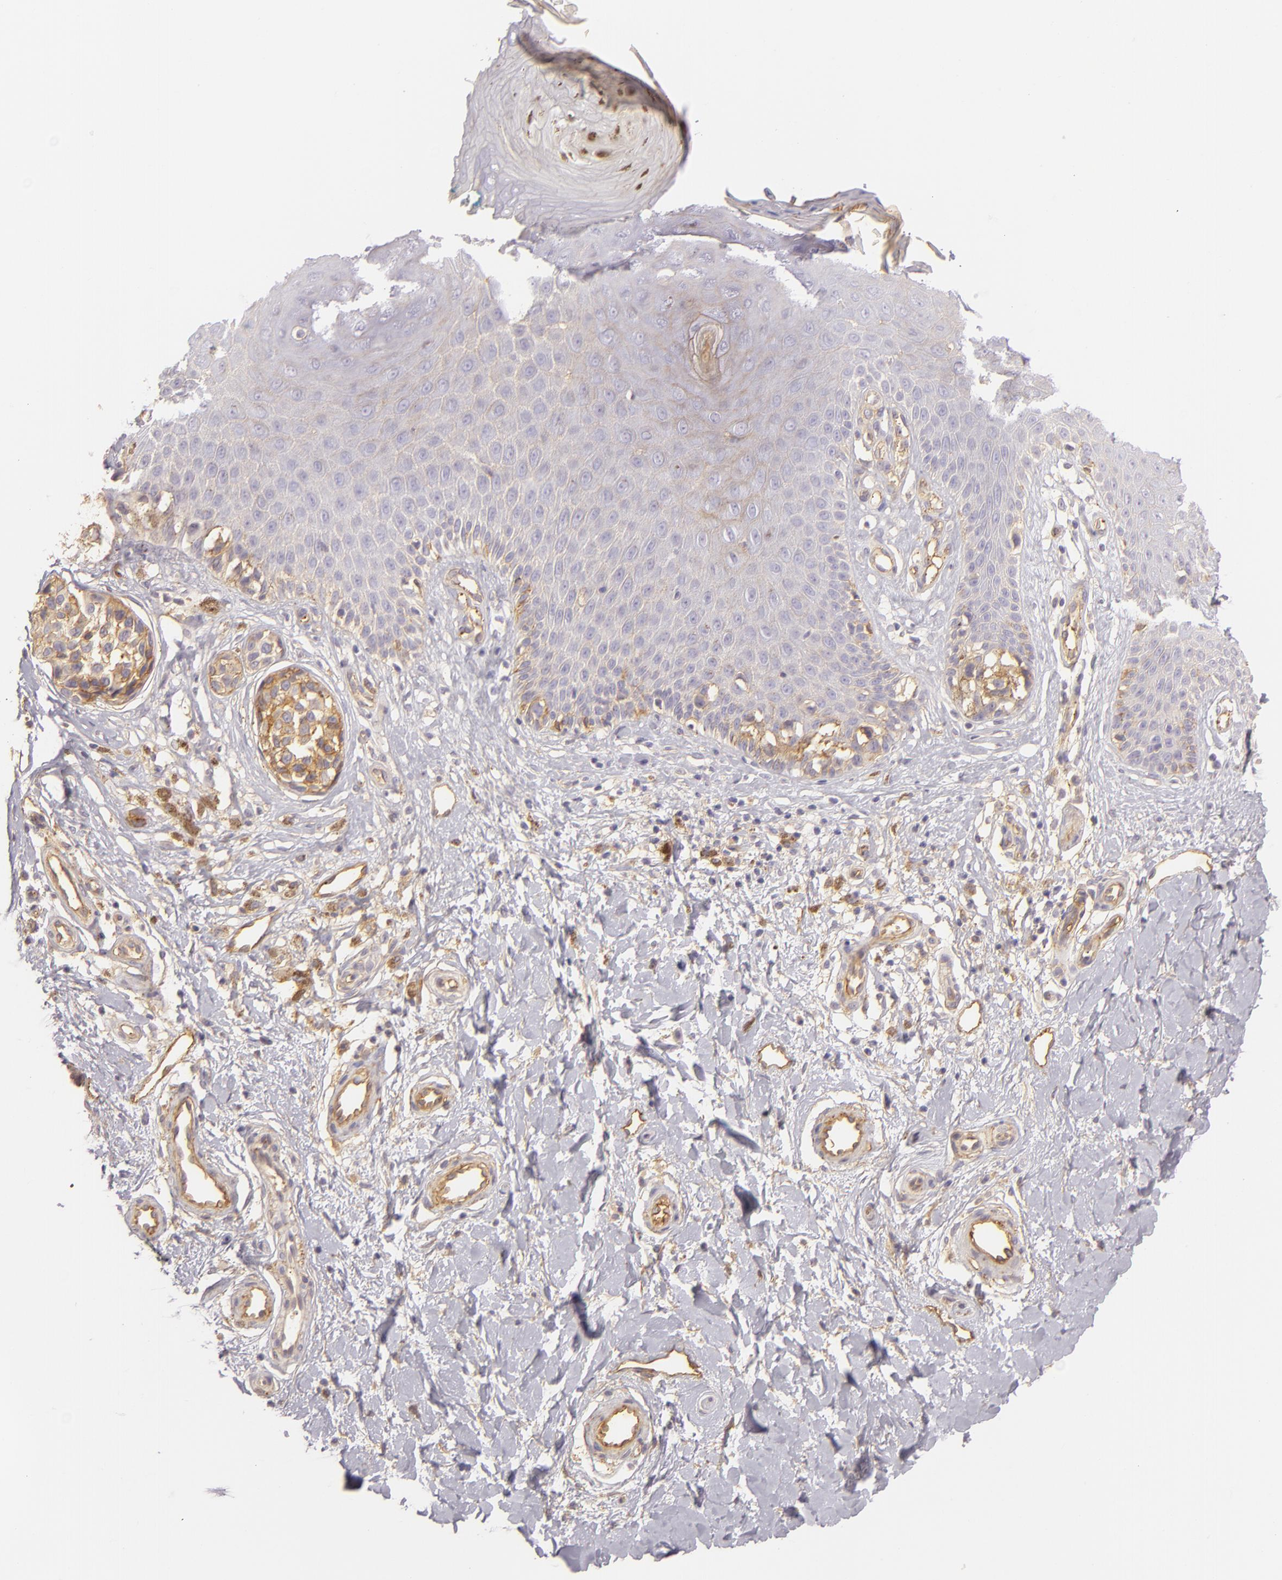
{"staining": {"intensity": "moderate", "quantity": ">75%", "location": "cytoplasmic/membranous"}, "tissue": "melanoma", "cell_type": "Tumor cells", "image_type": "cancer", "snomed": [{"axis": "morphology", "description": "Malignant melanoma, NOS"}, {"axis": "topography", "description": "Skin"}], "caption": "Melanoma tissue reveals moderate cytoplasmic/membranous expression in about >75% of tumor cells The staining was performed using DAB, with brown indicating positive protein expression. Nuclei are stained blue with hematoxylin.", "gene": "CD59", "patient": {"sex": "male", "age": 79}}